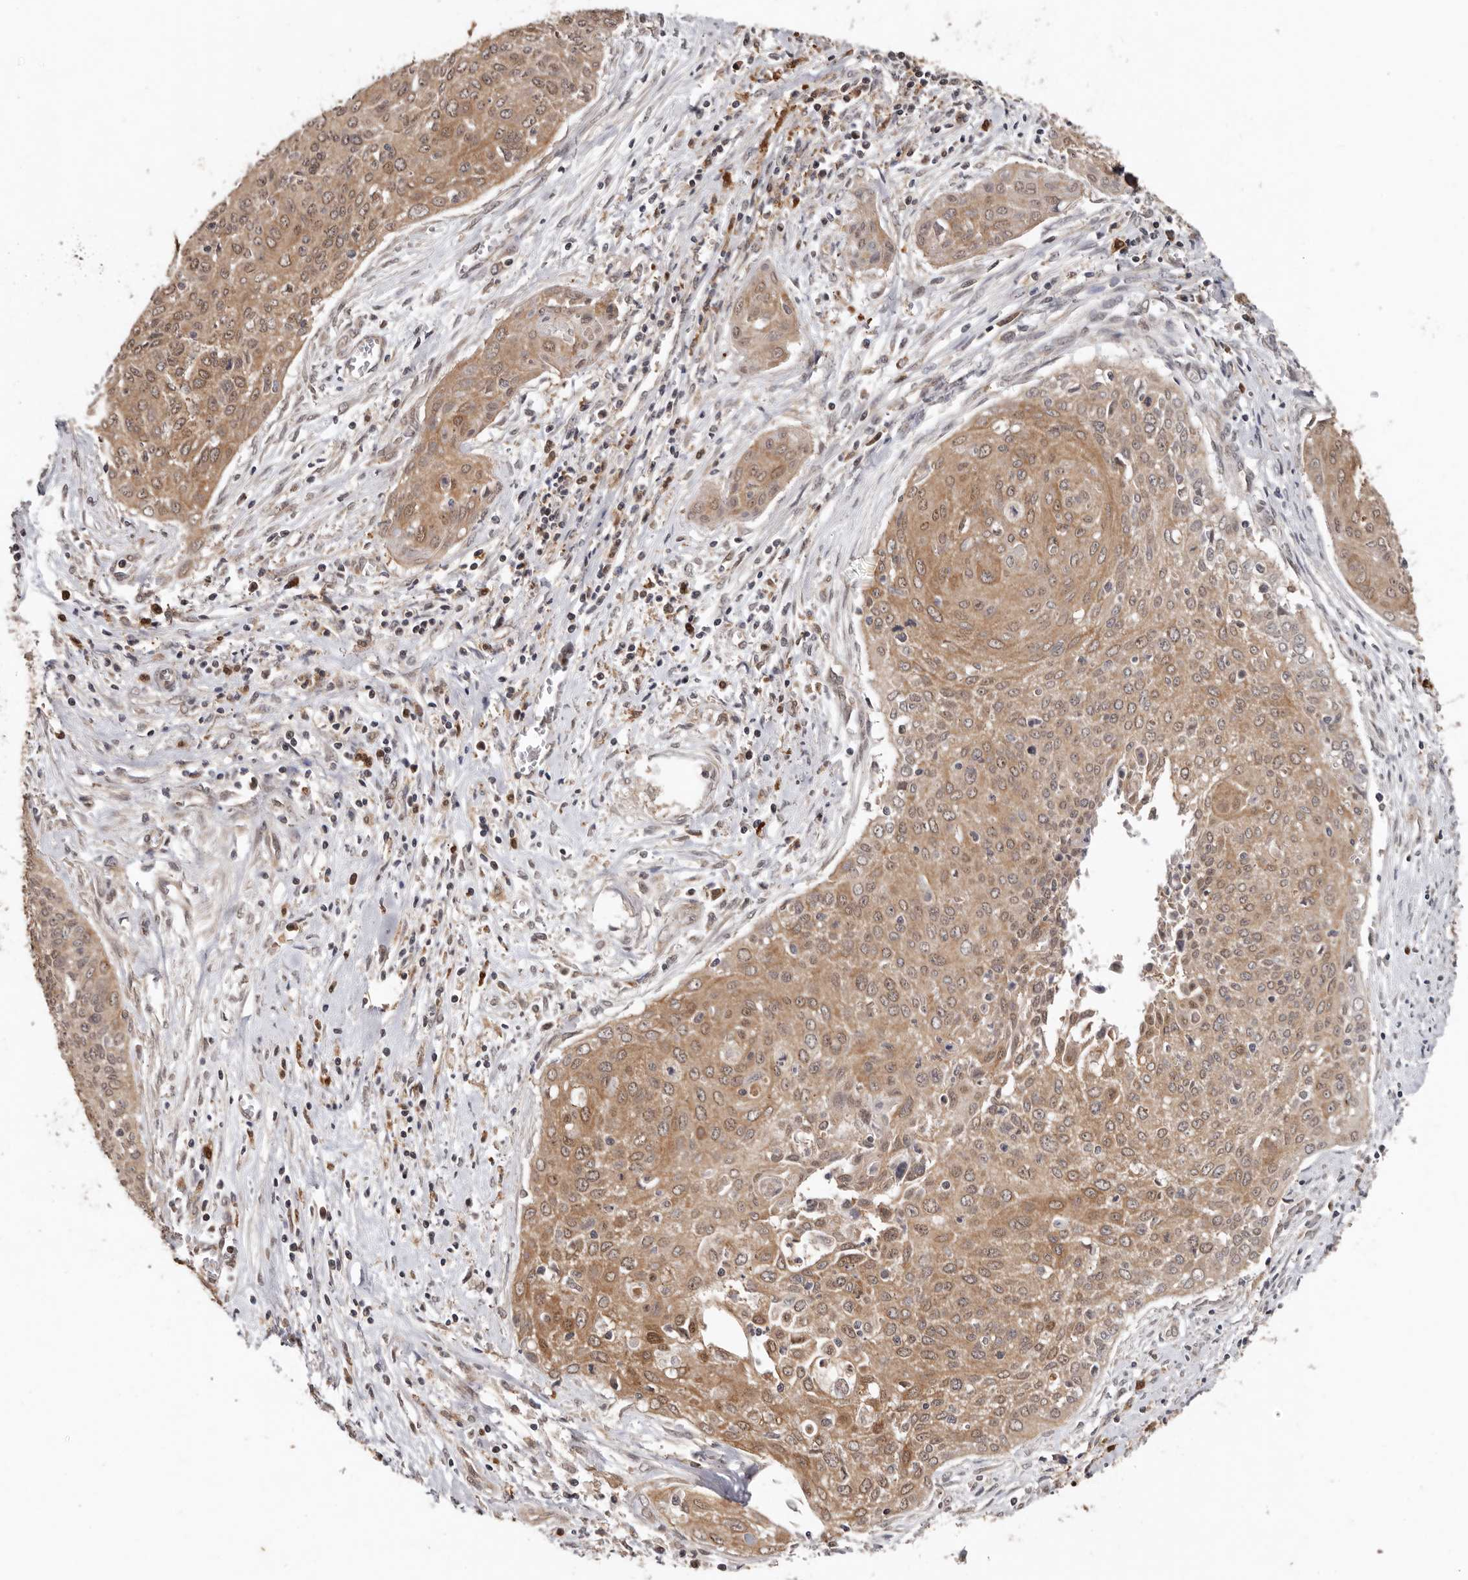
{"staining": {"intensity": "moderate", "quantity": ">75%", "location": "cytoplasmic/membranous,nuclear"}, "tissue": "cervical cancer", "cell_type": "Tumor cells", "image_type": "cancer", "snomed": [{"axis": "morphology", "description": "Squamous cell carcinoma, NOS"}, {"axis": "topography", "description": "Cervix"}], "caption": "Cervical cancer (squamous cell carcinoma) stained for a protein demonstrates moderate cytoplasmic/membranous and nuclear positivity in tumor cells. The staining was performed using DAB (3,3'-diaminobenzidine) to visualize the protein expression in brown, while the nuclei were stained in blue with hematoxylin (Magnification: 20x).", "gene": "RSPO2", "patient": {"sex": "female", "age": 55}}